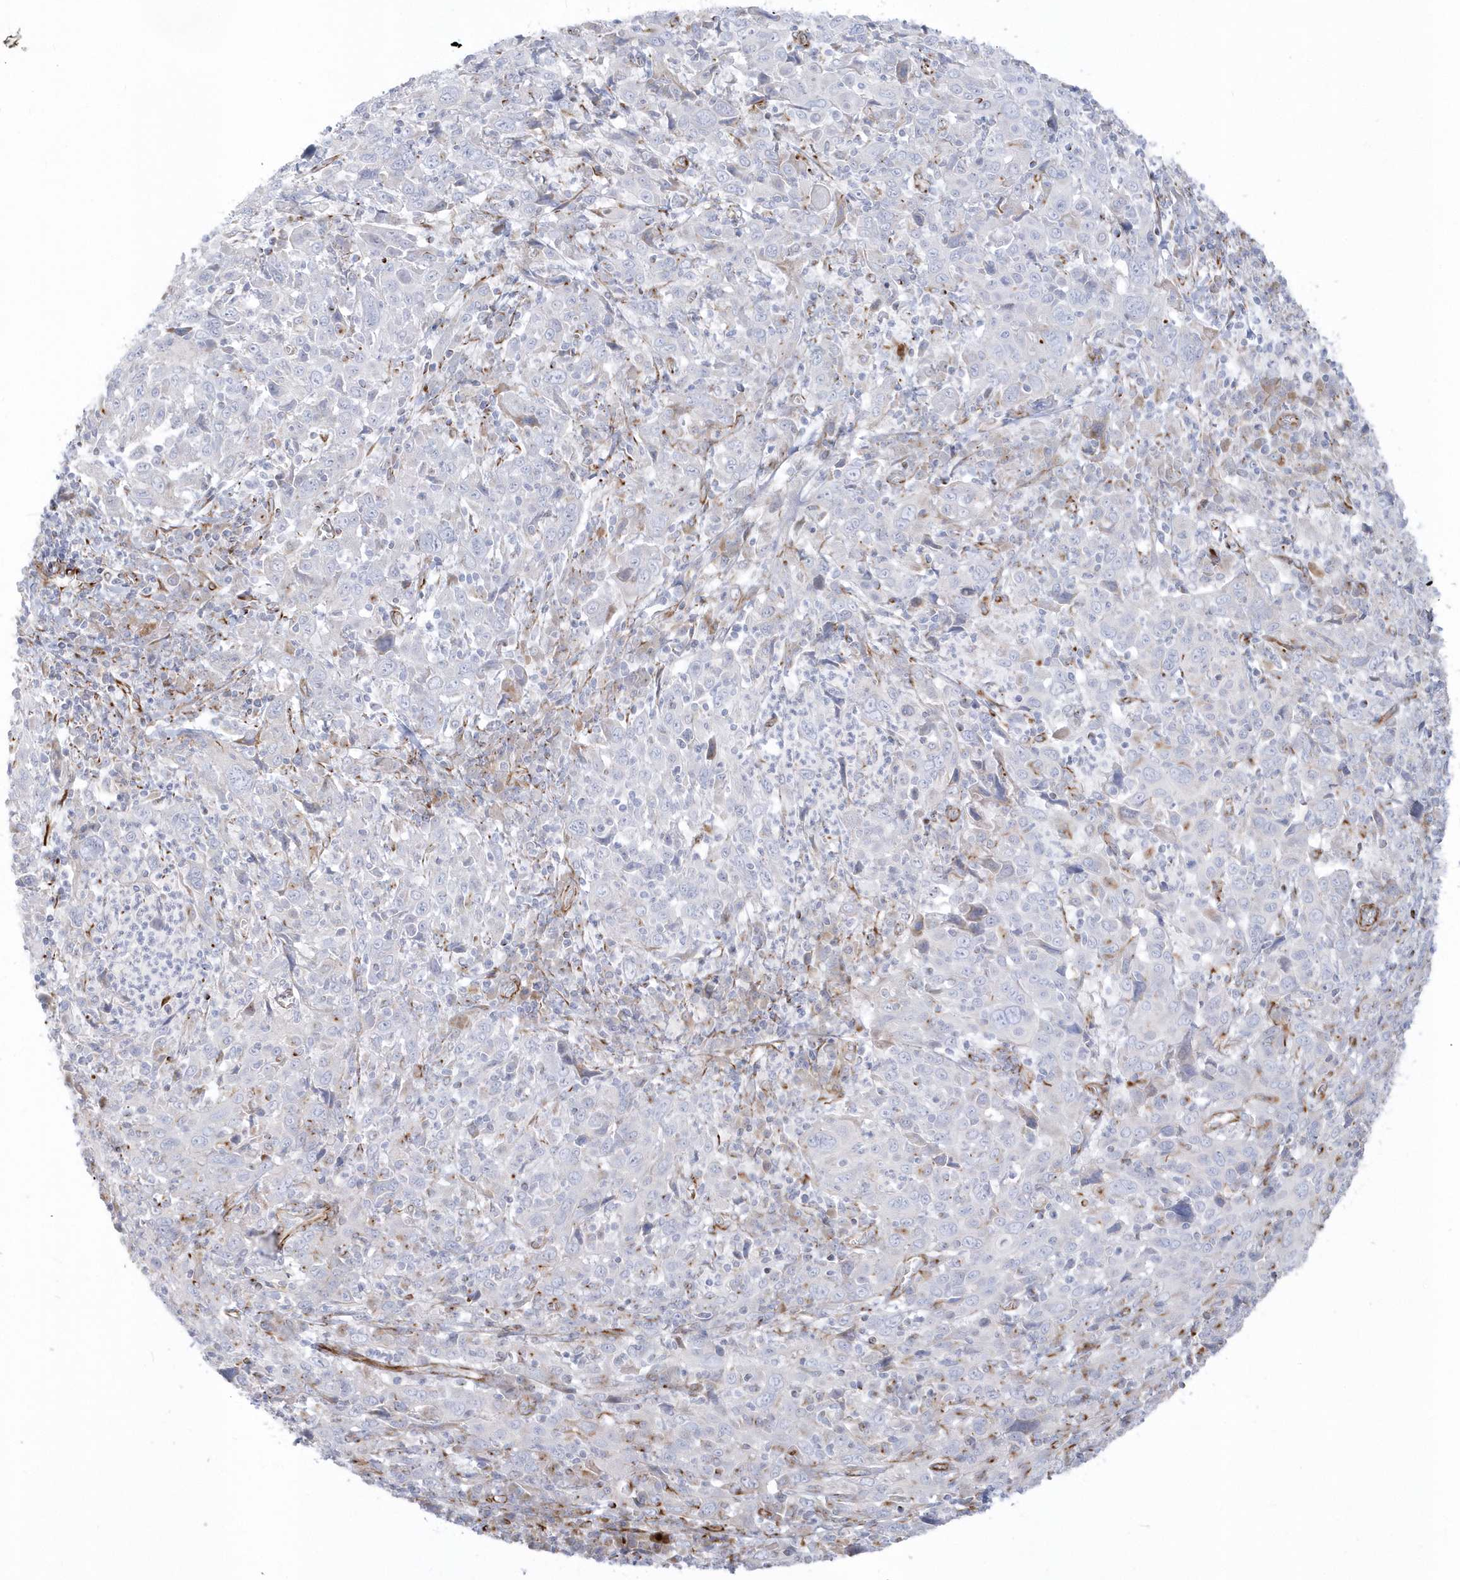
{"staining": {"intensity": "negative", "quantity": "none", "location": "none"}, "tissue": "cervical cancer", "cell_type": "Tumor cells", "image_type": "cancer", "snomed": [{"axis": "morphology", "description": "Squamous cell carcinoma, NOS"}, {"axis": "topography", "description": "Cervix"}], "caption": "DAB (3,3'-diaminobenzidine) immunohistochemical staining of squamous cell carcinoma (cervical) exhibits no significant staining in tumor cells.", "gene": "PPIL6", "patient": {"sex": "female", "age": 46}}